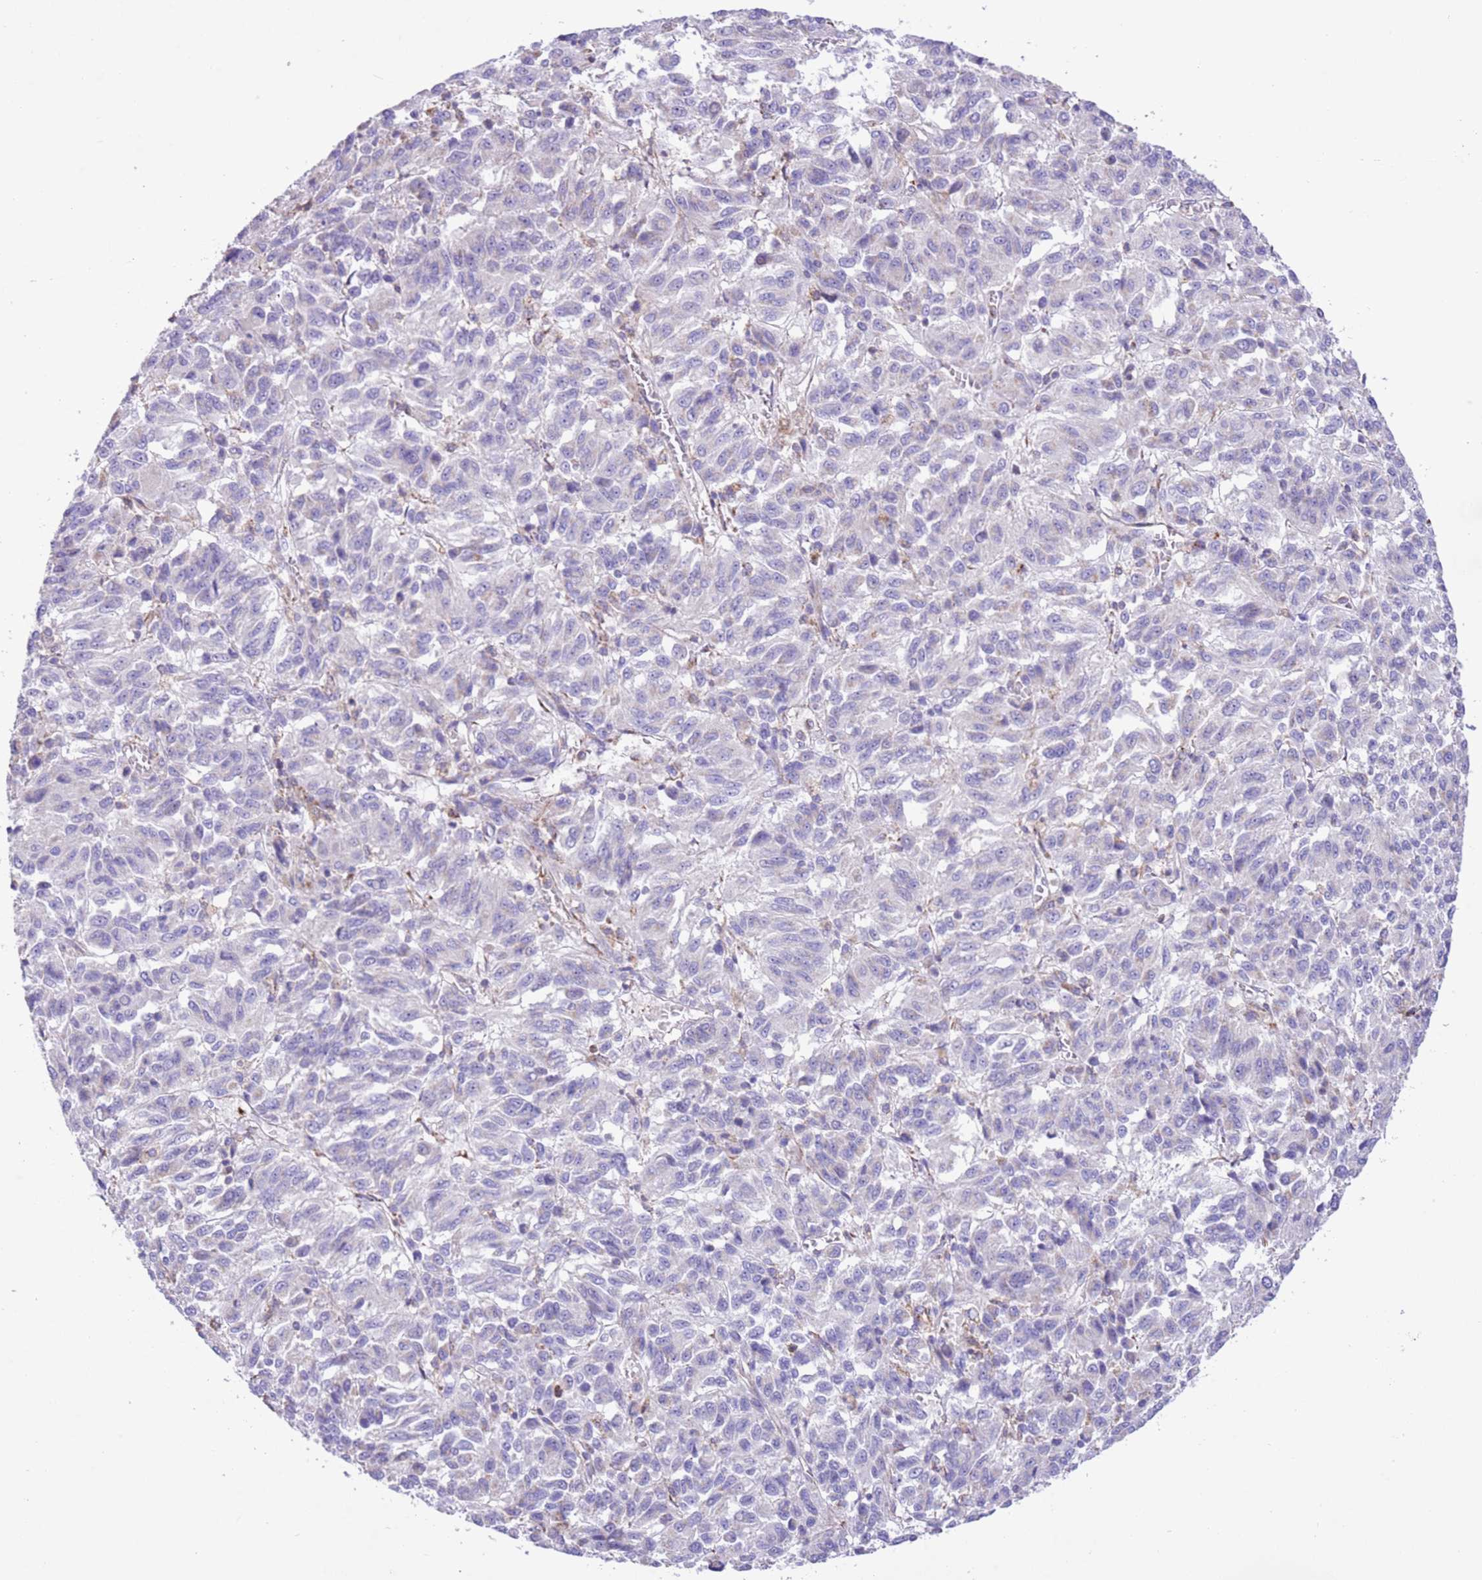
{"staining": {"intensity": "negative", "quantity": "none", "location": "none"}, "tissue": "melanoma", "cell_type": "Tumor cells", "image_type": "cancer", "snomed": [{"axis": "morphology", "description": "Malignant melanoma, Metastatic site"}, {"axis": "topography", "description": "Lung"}], "caption": "There is no significant positivity in tumor cells of melanoma. Brightfield microscopy of IHC stained with DAB (brown) and hematoxylin (blue), captured at high magnification.", "gene": "SS18L2", "patient": {"sex": "male", "age": 64}}